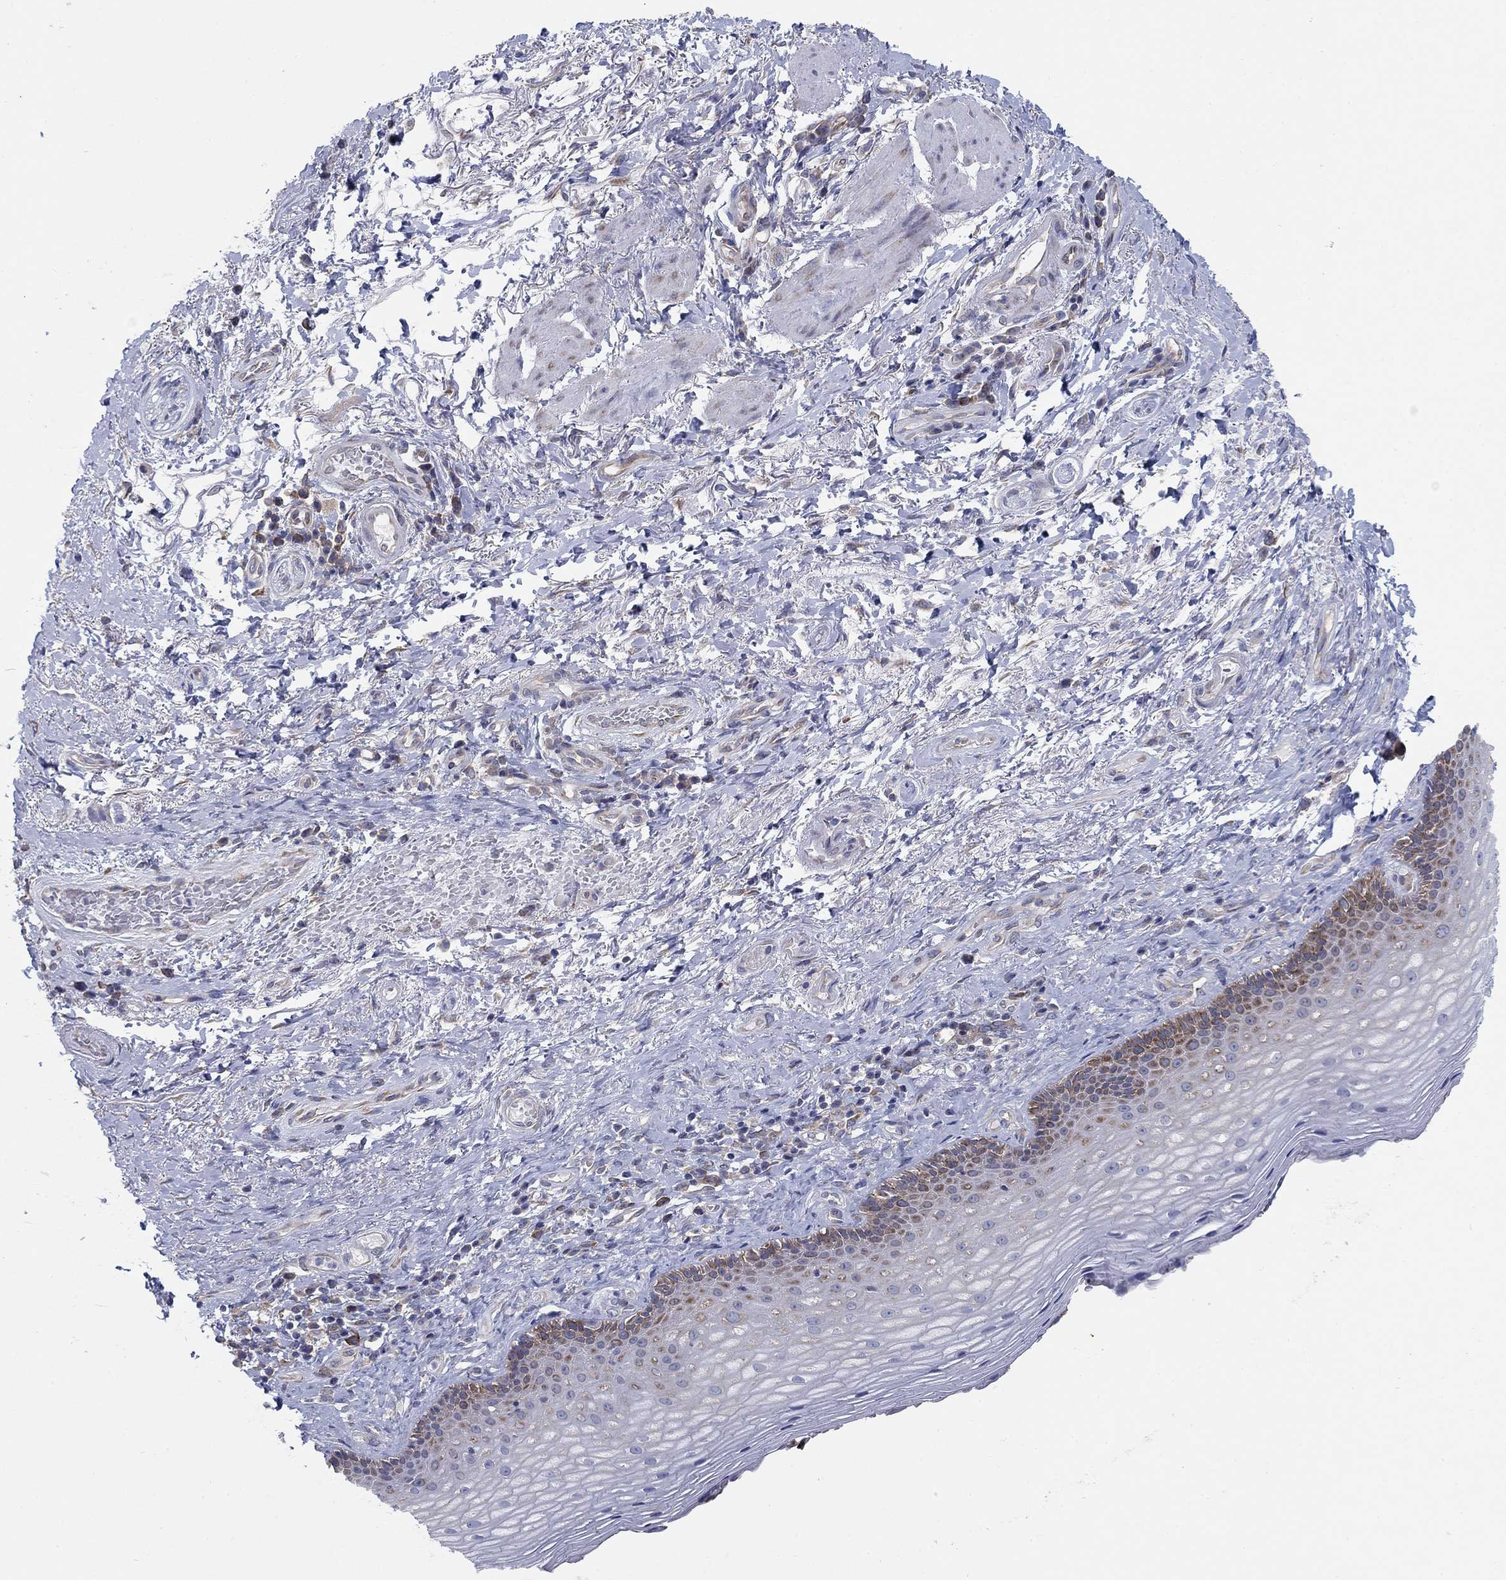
{"staining": {"intensity": "moderate", "quantity": "25%-75%", "location": "cytoplasmic/membranous"}, "tissue": "skin", "cell_type": "Epidermal cells", "image_type": "normal", "snomed": [{"axis": "morphology", "description": "Normal tissue, NOS"}, {"axis": "morphology", "description": "Adenocarcinoma, NOS"}, {"axis": "topography", "description": "Rectum"}, {"axis": "topography", "description": "Anal"}], "caption": "Protein staining reveals moderate cytoplasmic/membranous positivity in about 25%-75% of epidermal cells in normal skin.", "gene": "TMEM59", "patient": {"sex": "female", "age": 68}}